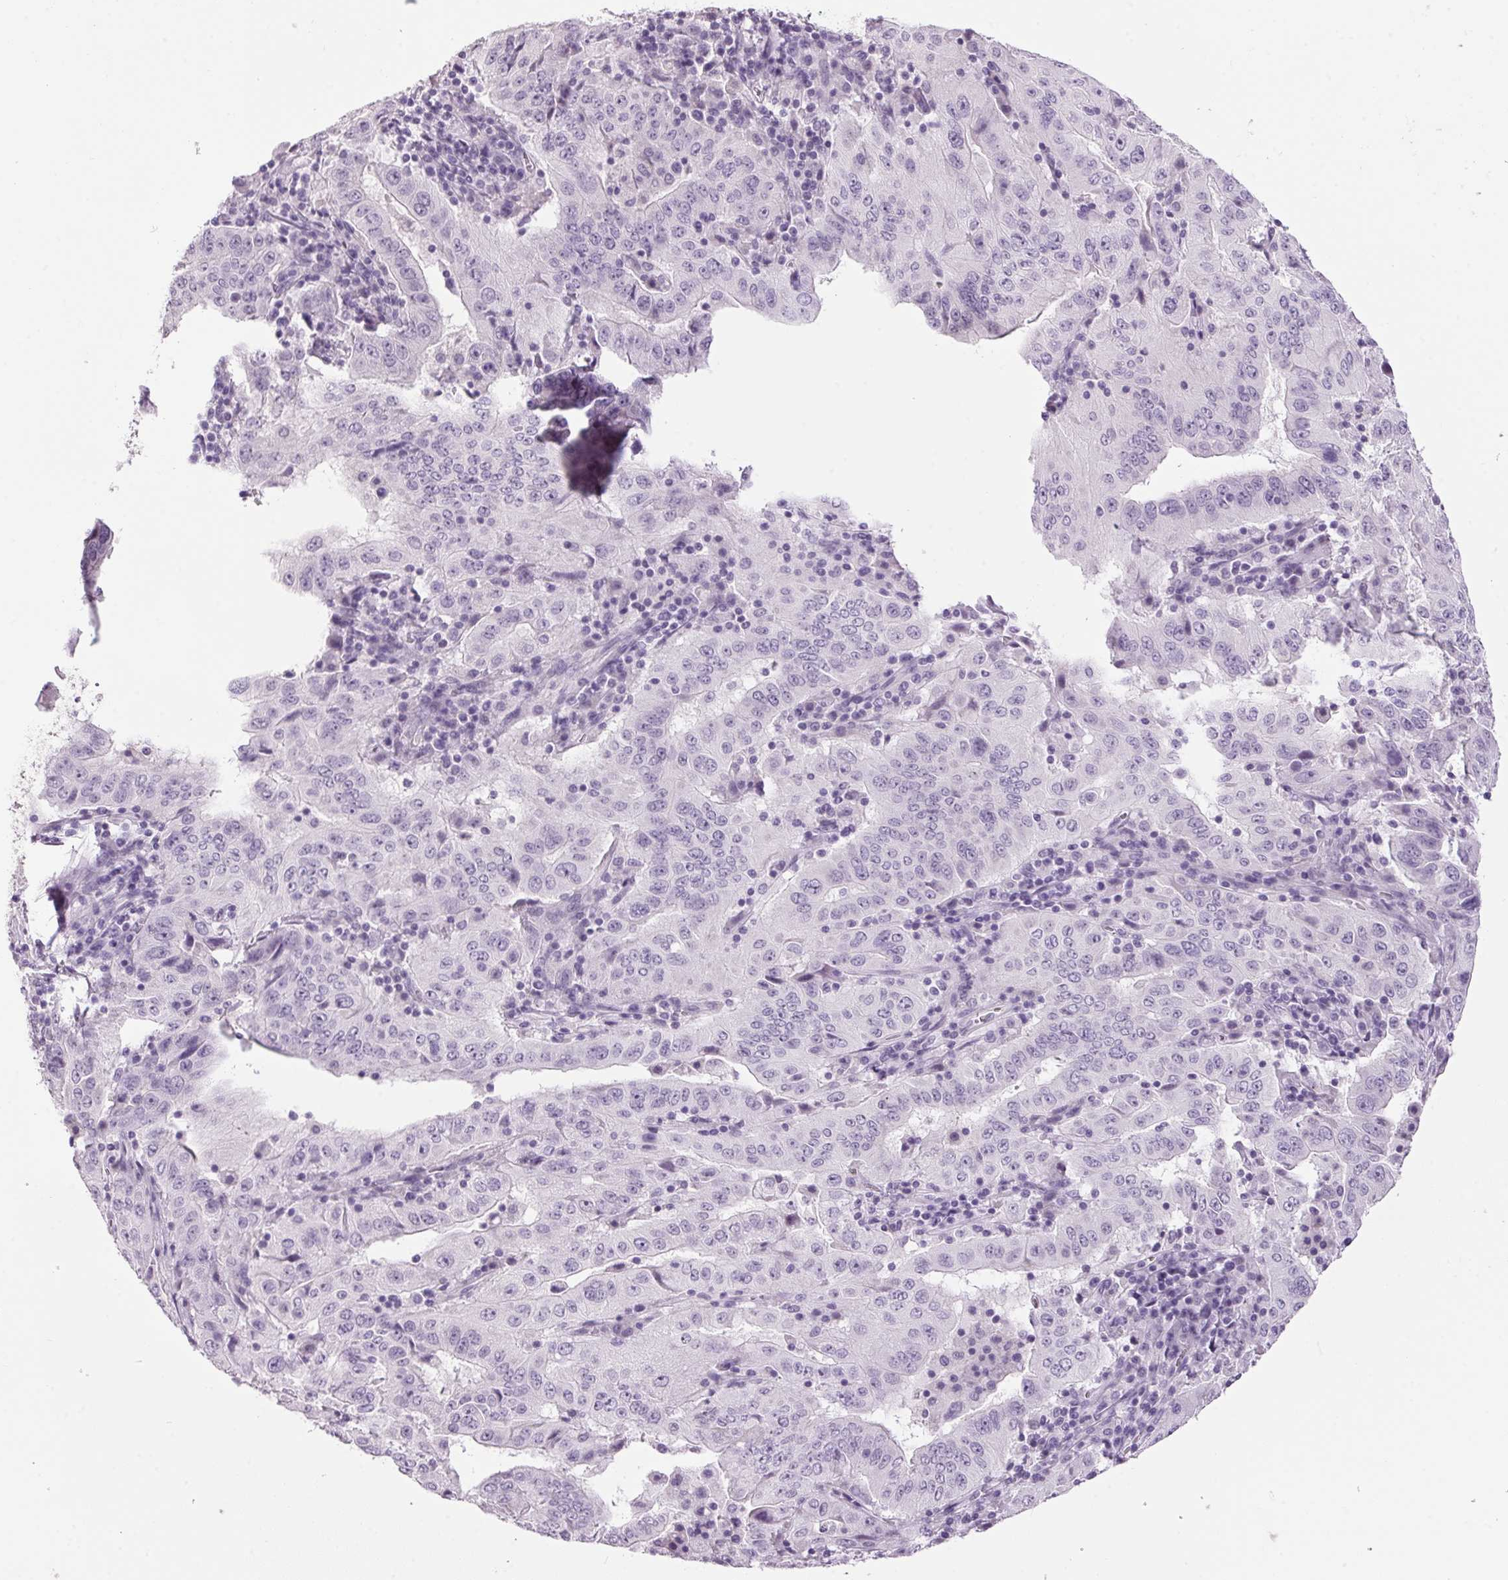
{"staining": {"intensity": "negative", "quantity": "none", "location": "none"}, "tissue": "pancreatic cancer", "cell_type": "Tumor cells", "image_type": "cancer", "snomed": [{"axis": "morphology", "description": "Adenocarcinoma, NOS"}, {"axis": "topography", "description": "Pancreas"}], "caption": "IHC photomicrograph of neoplastic tissue: human adenocarcinoma (pancreatic) stained with DAB (3,3'-diaminobenzidine) shows no significant protein positivity in tumor cells.", "gene": "PPP1R1A", "patient": {"sex": "male", "age": 63}}